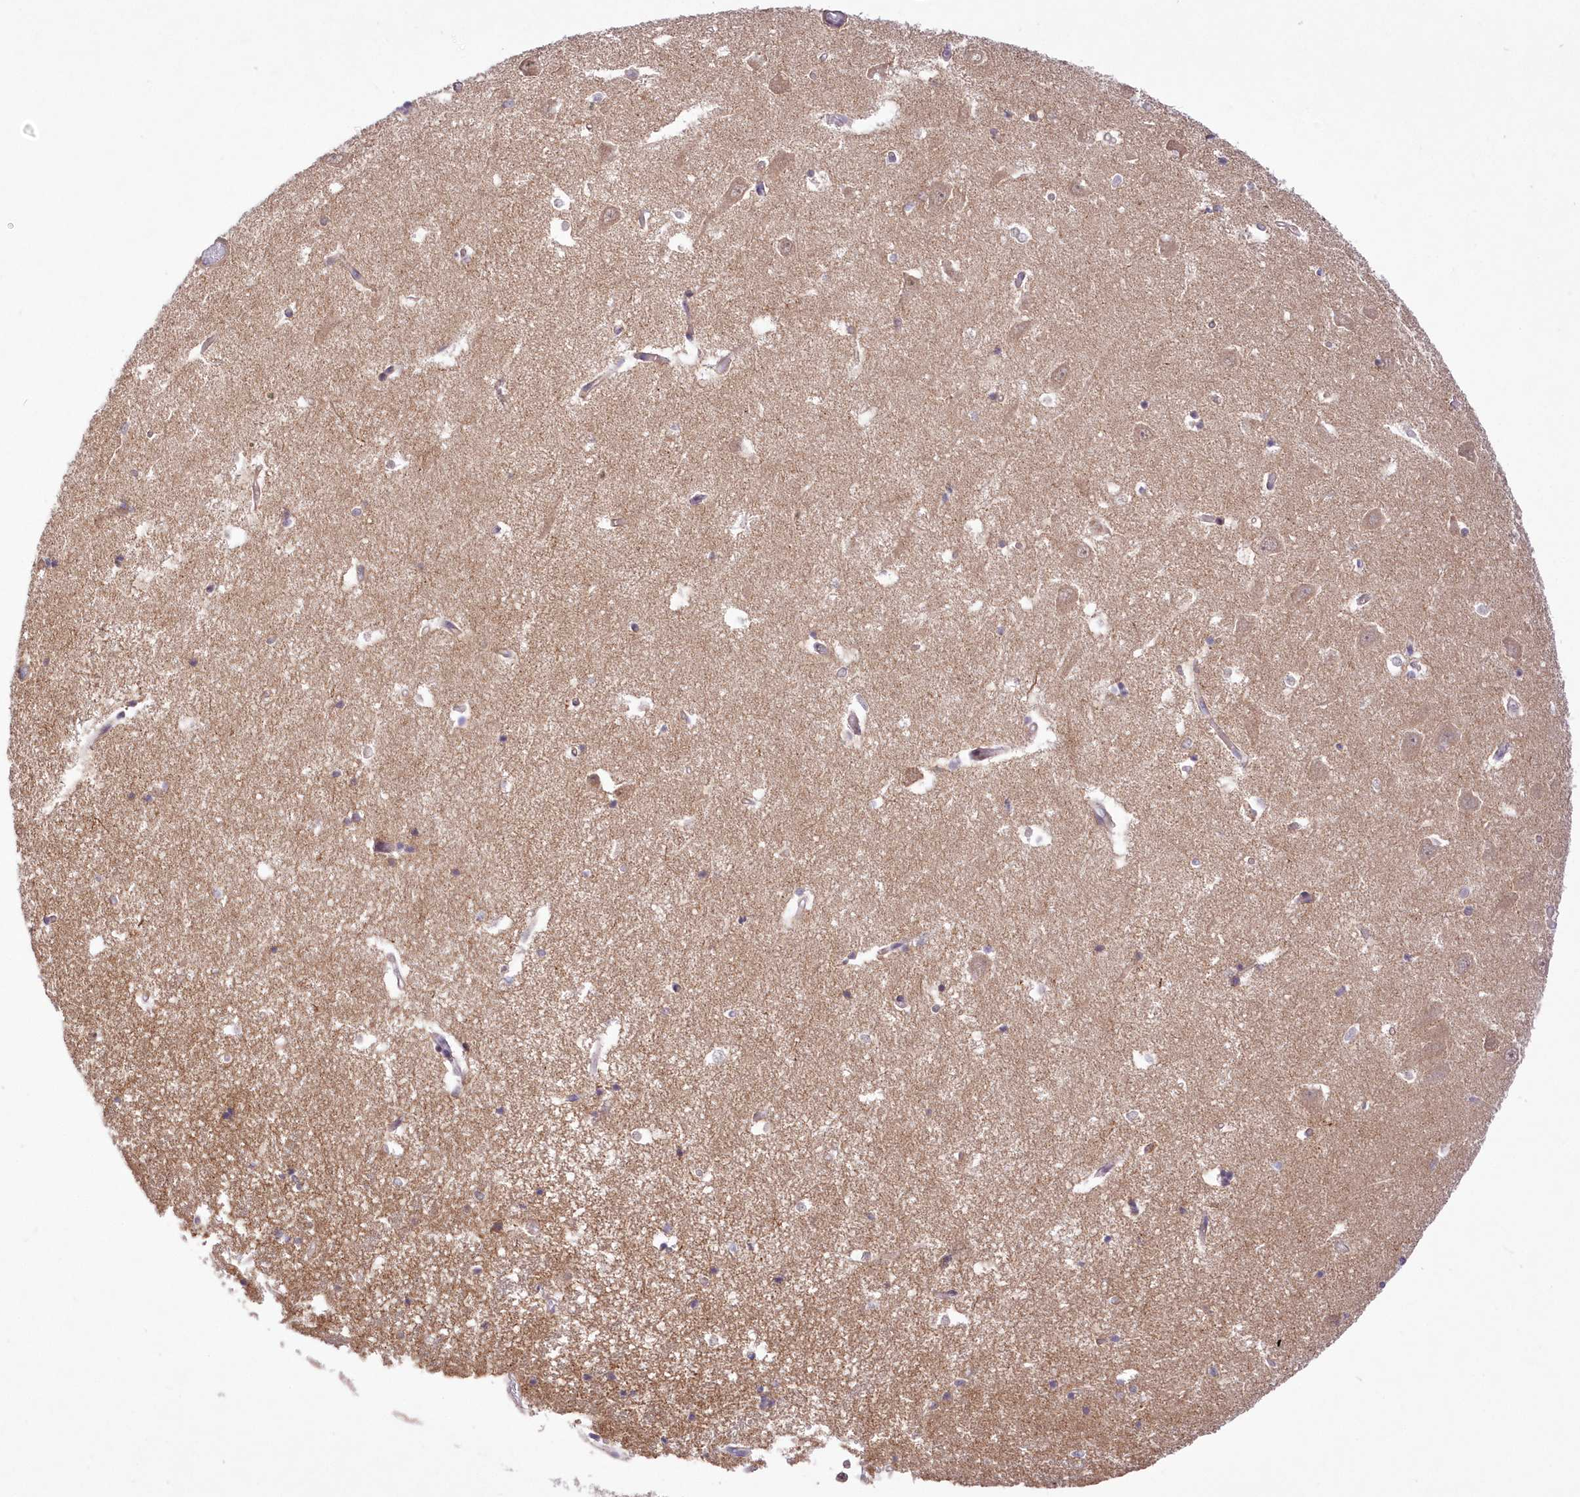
{"staining": {"intensity": "weak", "quantity": "<25%", "location": "cytoplasmic/membranous"}, "tissue": "hippocampus", "cell_type": "Glial cells", "image_type": "normal", "snomed": [{"axis": "morphology", "description": "Normal tissue, NOS"}, {"axis": "topography", "description": "Hippocampus"}], "caption": "Protein analysis of benign hippocampus shows no significant positivity in glial cells.", "gene": "FAM241B", "patient": {"sex": "male", "age": 70}}